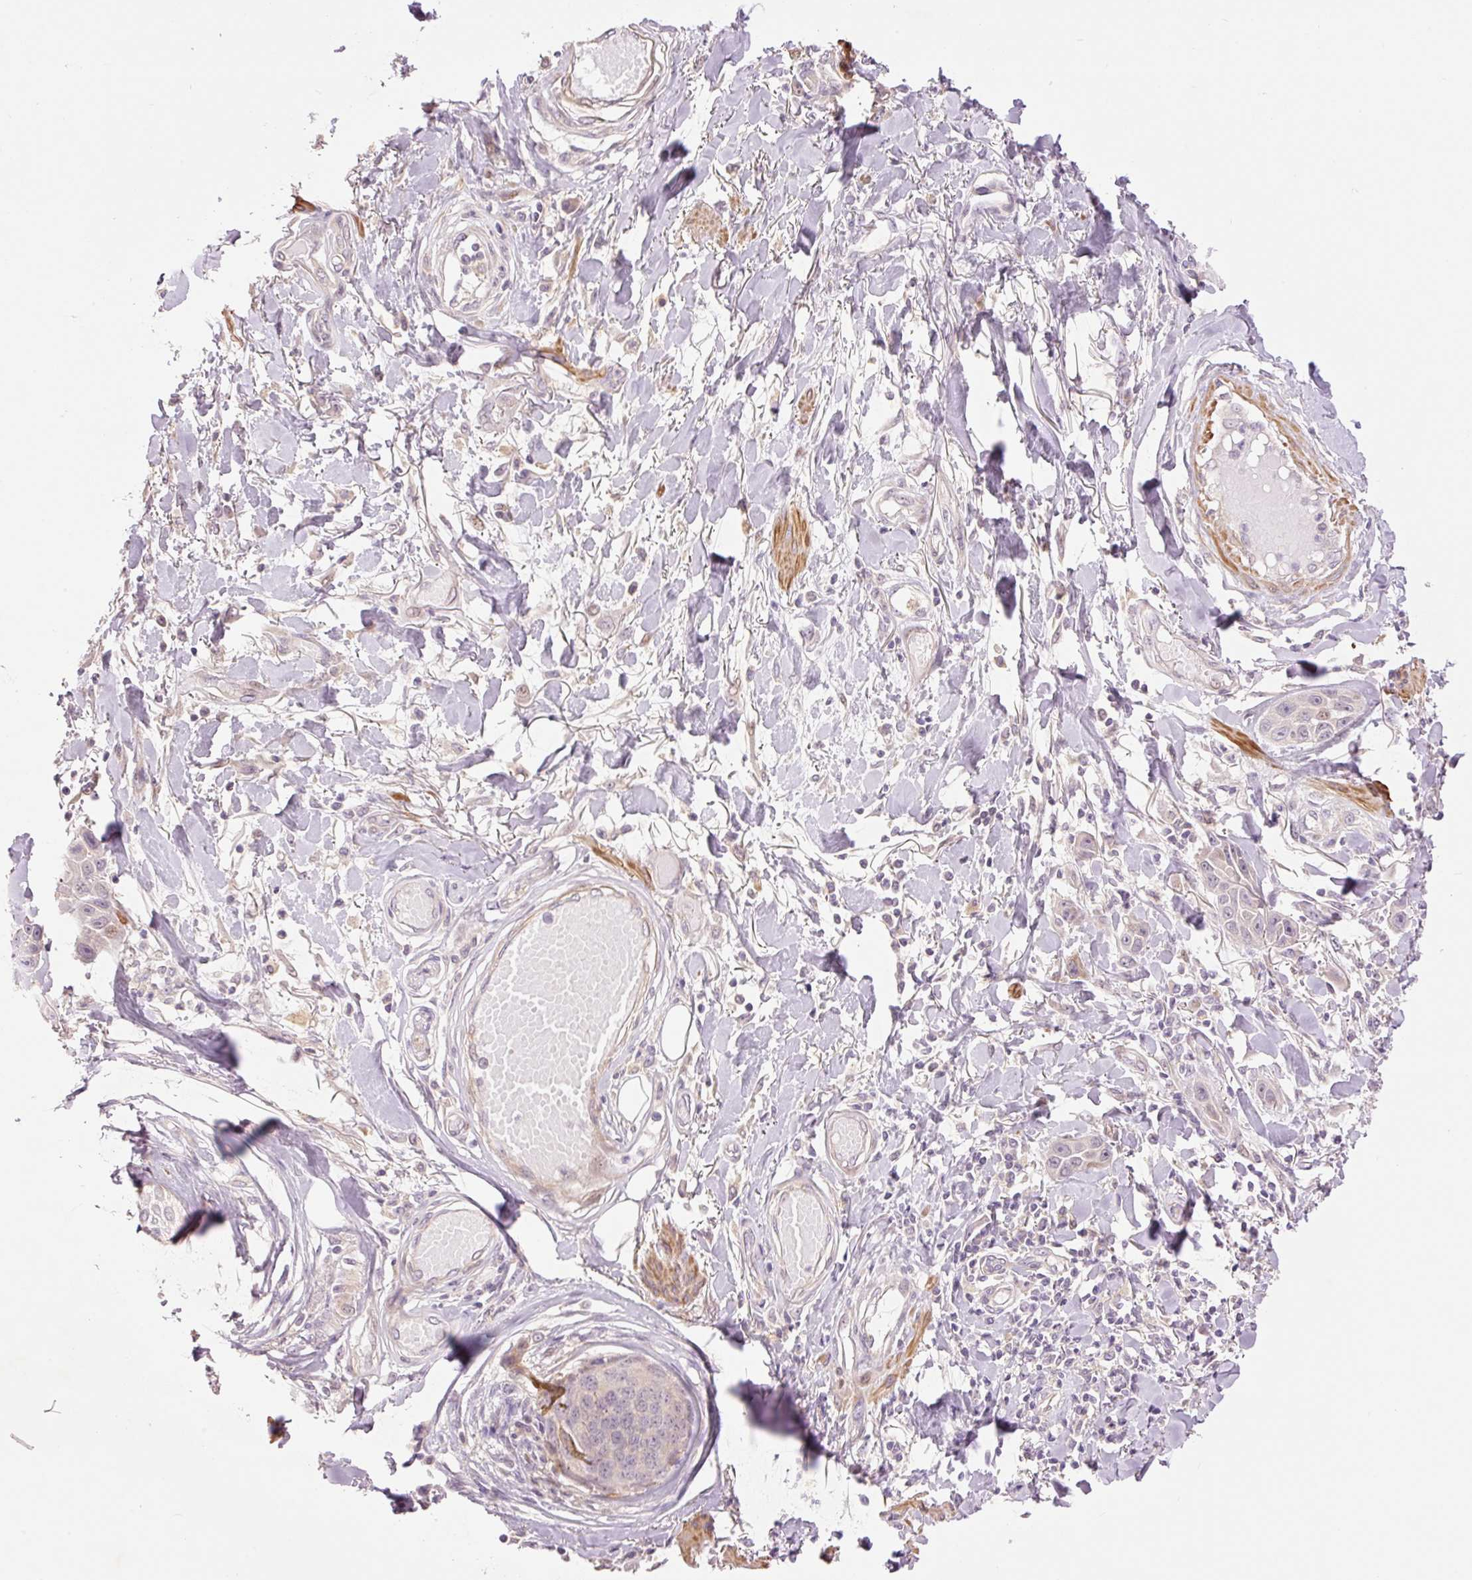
{"staining": {"intensity": "negative", "quantity": "none", "location": "none"}, "tissue": "skin cancer", "cell_type": "Tumor cells", "image_type": "cancer", "snomed": [{"axis": "morphology", "description": "Squamous cell carcinoma, NOS"}, {"axis": "topography", "description": "Skin"}], "caption": "Tumor cells show no significant protein positivity in skin cancer (squamous cell carcinoma).", "gene": "SLC29A3", "patient": {"sex": "female", "age": 69}}